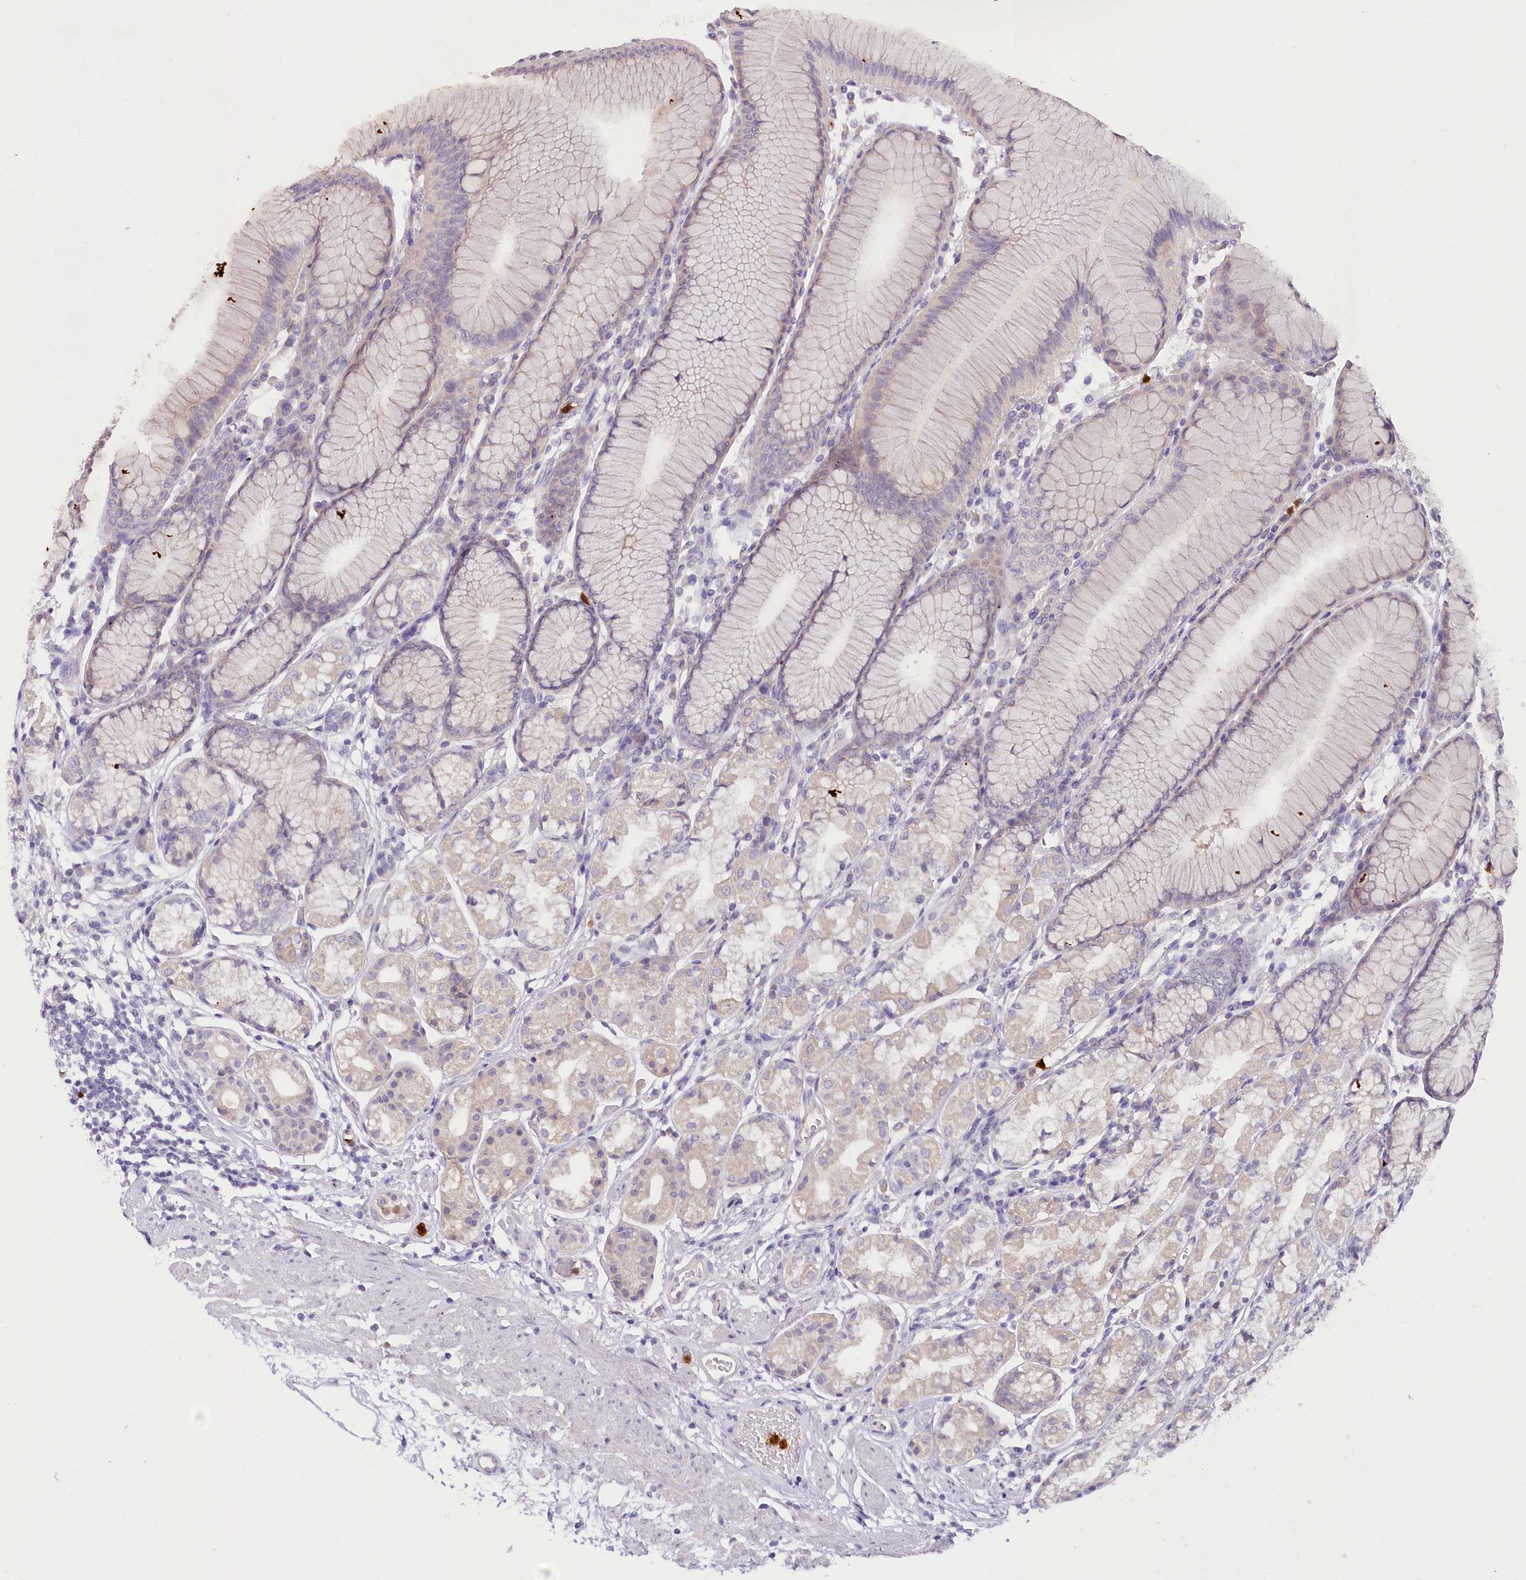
{"staining": {"intensity": "negative", "quantity": "none", "location": "none"}, "tissue": "stomach", "cell_type": "Glandular cells", "image_type": "normal", "snomed": [{"axis": "morphology", "description": "Normal tissue, NOS"}, {"axis": "topography", "description": "Stomach"}], "caption": "A high-resolution photomicrograph shows immunohistochemistry (IHC) staining of unremarkable stomach, which reveals no significant positivity in glandular cells.", "gene": "DPYD", "patient": {"sex": "female", "age": 57}}